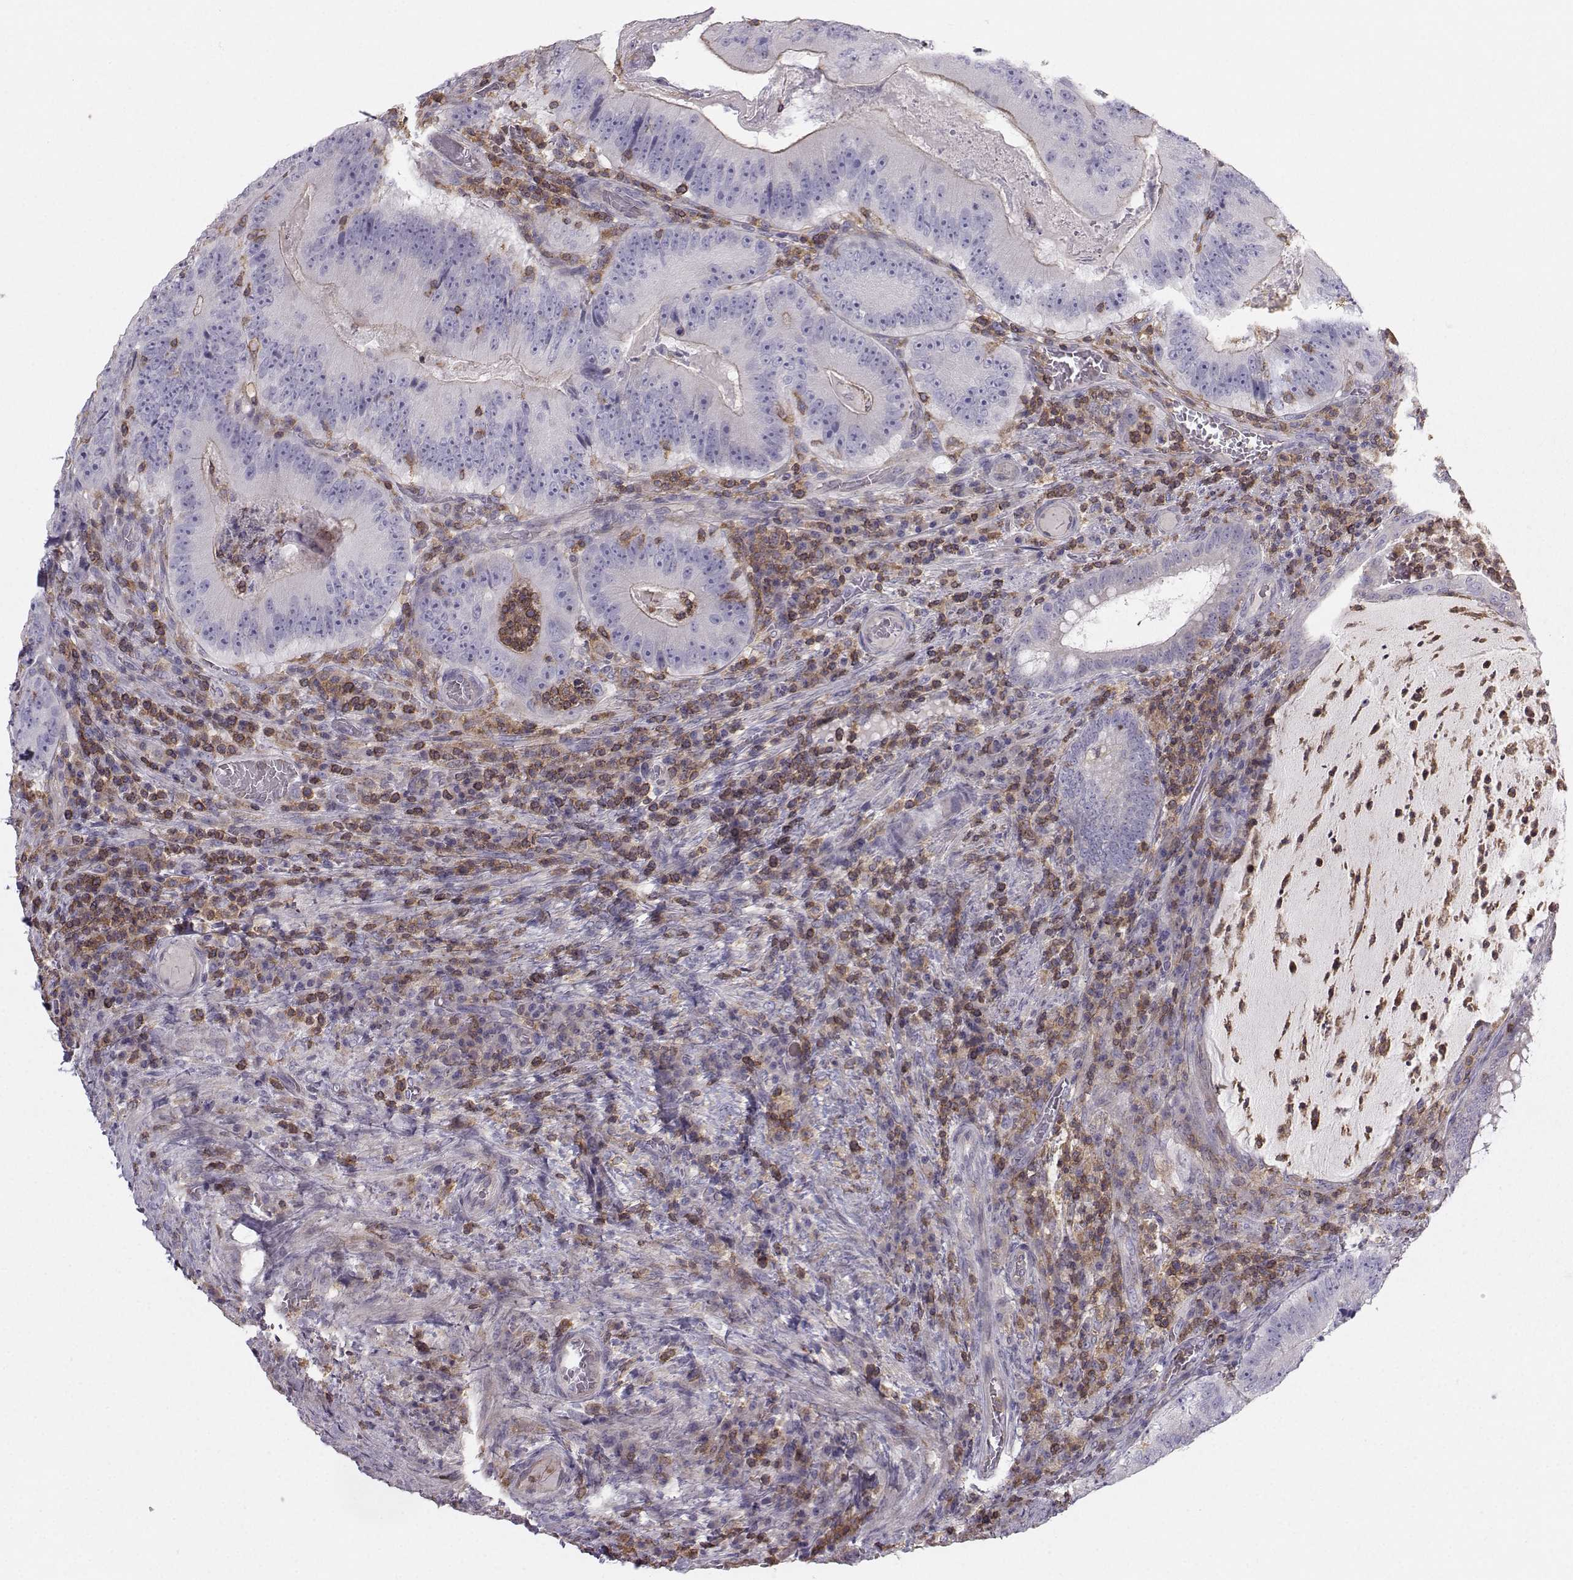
{"staining": {"intensity": "negative", "quantity": "none", "location": "none"}, "tissue": "colorectal cancer", "cell_type": "Tumor cells", "image_type": "cancer", "snomed": [{"axis": "morphology", "description": "Adenocarcinoma, NOS"}, {"axis": "topography", "description": "Colon"}], "caption": "Tumor cells show no significant positivity in colorectal adenocarcinoma. The staining is performed using DAB brown chromogen with nuclei counter-stained in using hematoxylin.", "gene": "ZBTB32", "patient": {"sex": "female", "age": 86}}